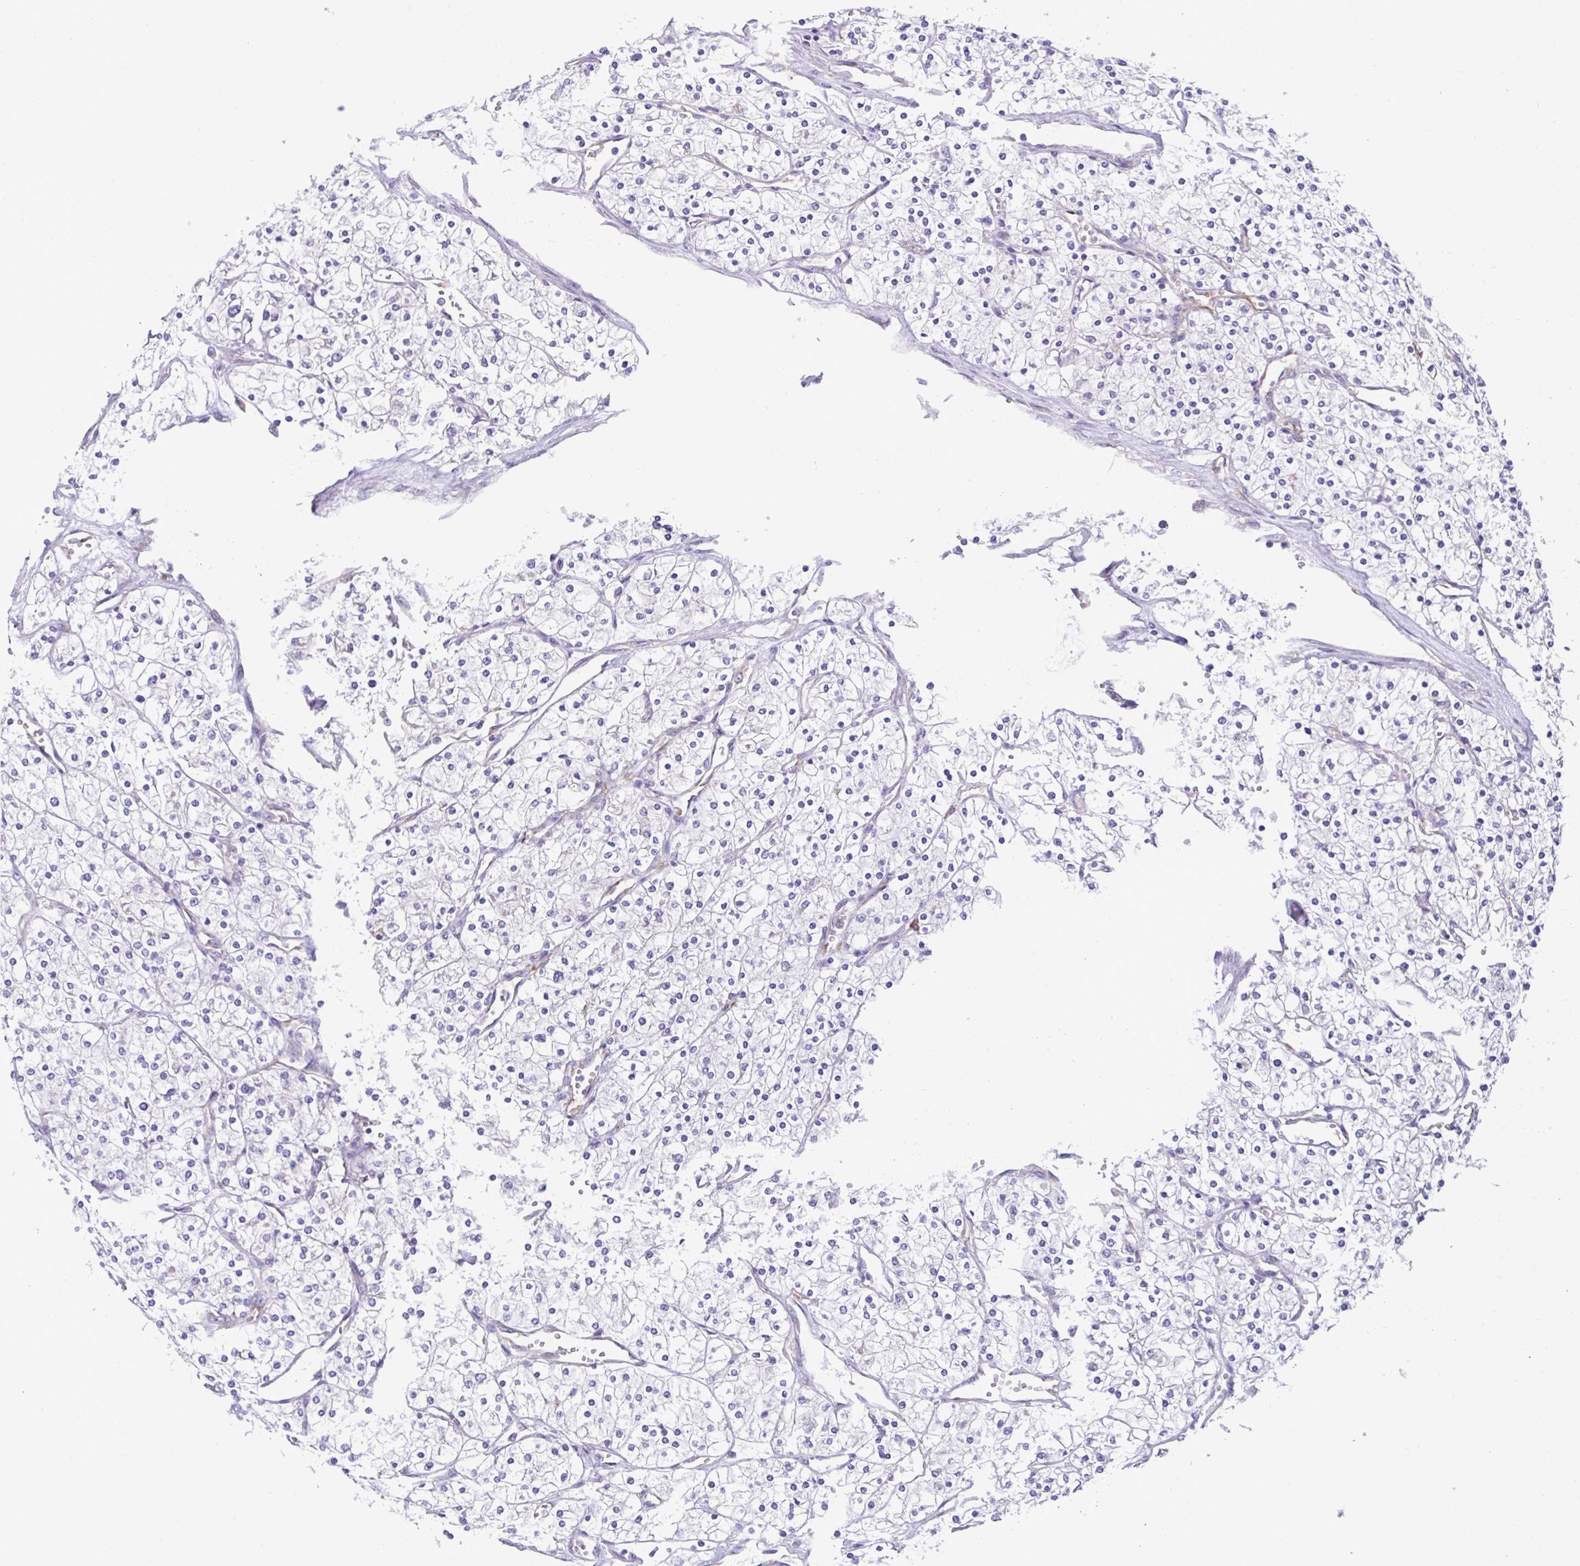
{"staining": {"intensity": "negative", "quantity": "none", "location": "none"}, "tissue": "renal cancer", "cell_type": "Tumor cells", "image_type": "cancer", "snomed": [{"axis": "morphology", "description": "Adenocarcinoma, NOS"}, {"axis": "topography", "description": "Kidney"}], "caption": "A high-resolution image shows immunohistochemistry (IHC) staining of renal cancer (adenocarcinoma), which shows no significant positivity in tumor cells.", "gene": "RPL7", "patient": {"sex": "male", "age": 80}}